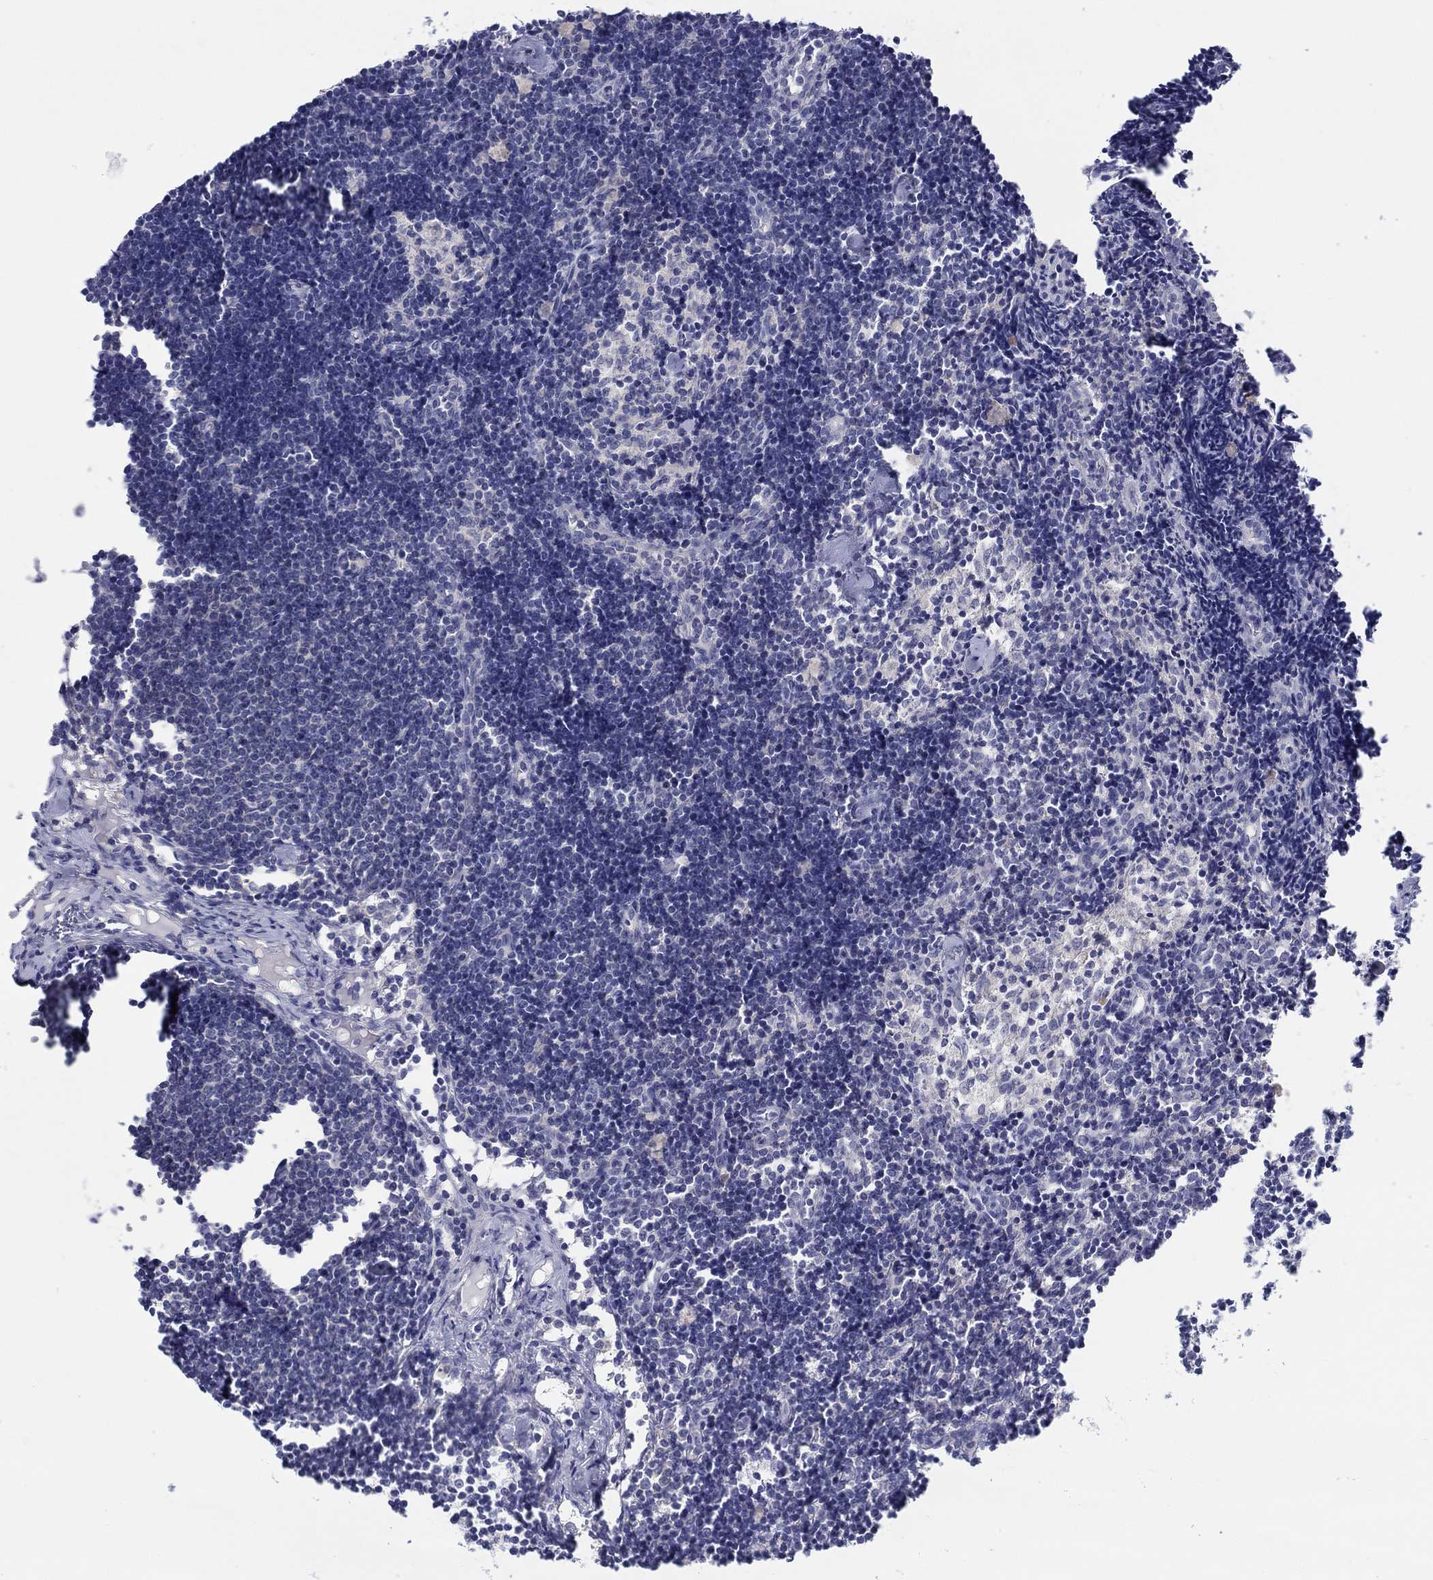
{"staining": {"intensity": "negative", "quantity": "none", "location": "none"}, "tissue": "lymph node", "cell_type": "Non-germinal center cells", "image_type": "normal", "snomed": [{"axis": "morphology", "description": "Normal tissue, NOS"}, {"axis": "topography", "description": "Lymph node"}], "caption": "The immunohistochemistry (IHC) photomicrograph has no significant expression in non-germinal center cells of lymph node. (DAB immunohistochemistry visualized using brightfield microscopy, high magnification).", "gene": "HAPLN4", "patient": {"sex": "female", "age": 42}}